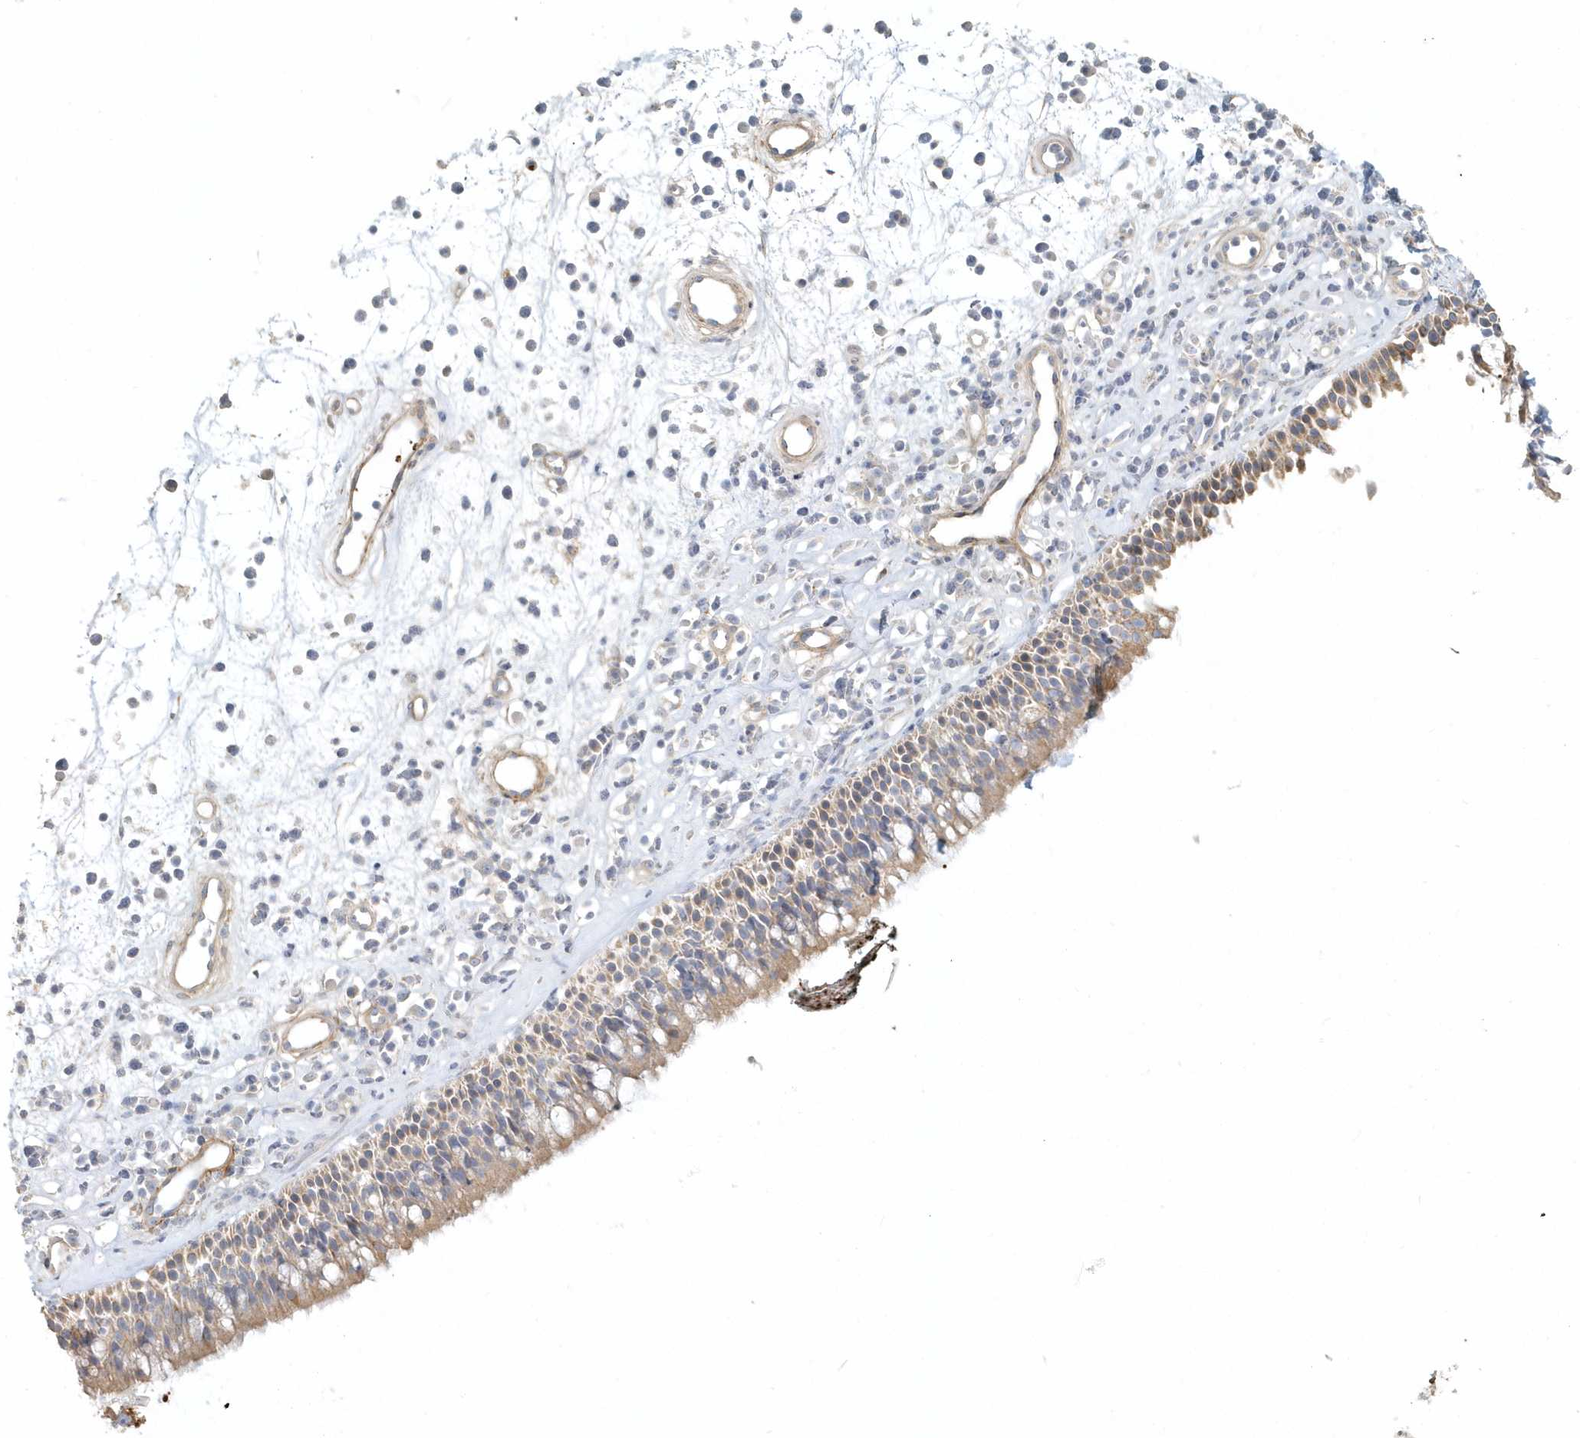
{"staining": {"intensity": "weak", "quantity": "25%-75%", "location": "cytoplasmic/membranous"}, "tissue": "nasopharynx", "cell_type": "Respiratory epithelial cells", "image_type": "normal", "snomed": [{"axis": "morphology", "description": "Normal tissue, NOS"}, {"axis": "morphology", "description": "Inflammation, NOS"}, {"axis": "morphology", "description": "Malignant melanoma, Metastatic site"}, {"axis": "topography", "description": "Nasopharynx"}], "caption": "This image reveals normal nasopharynx stained with immunohistochemistry (IHC) to label a protein in brown. The cytoplasmic/membranous of respiratory epithelial cells show weak positivity for the protein. Nuclei are counter-stained blue.", "gene": "MMRN1", "patient": {"sex": "male", "age": 70}}